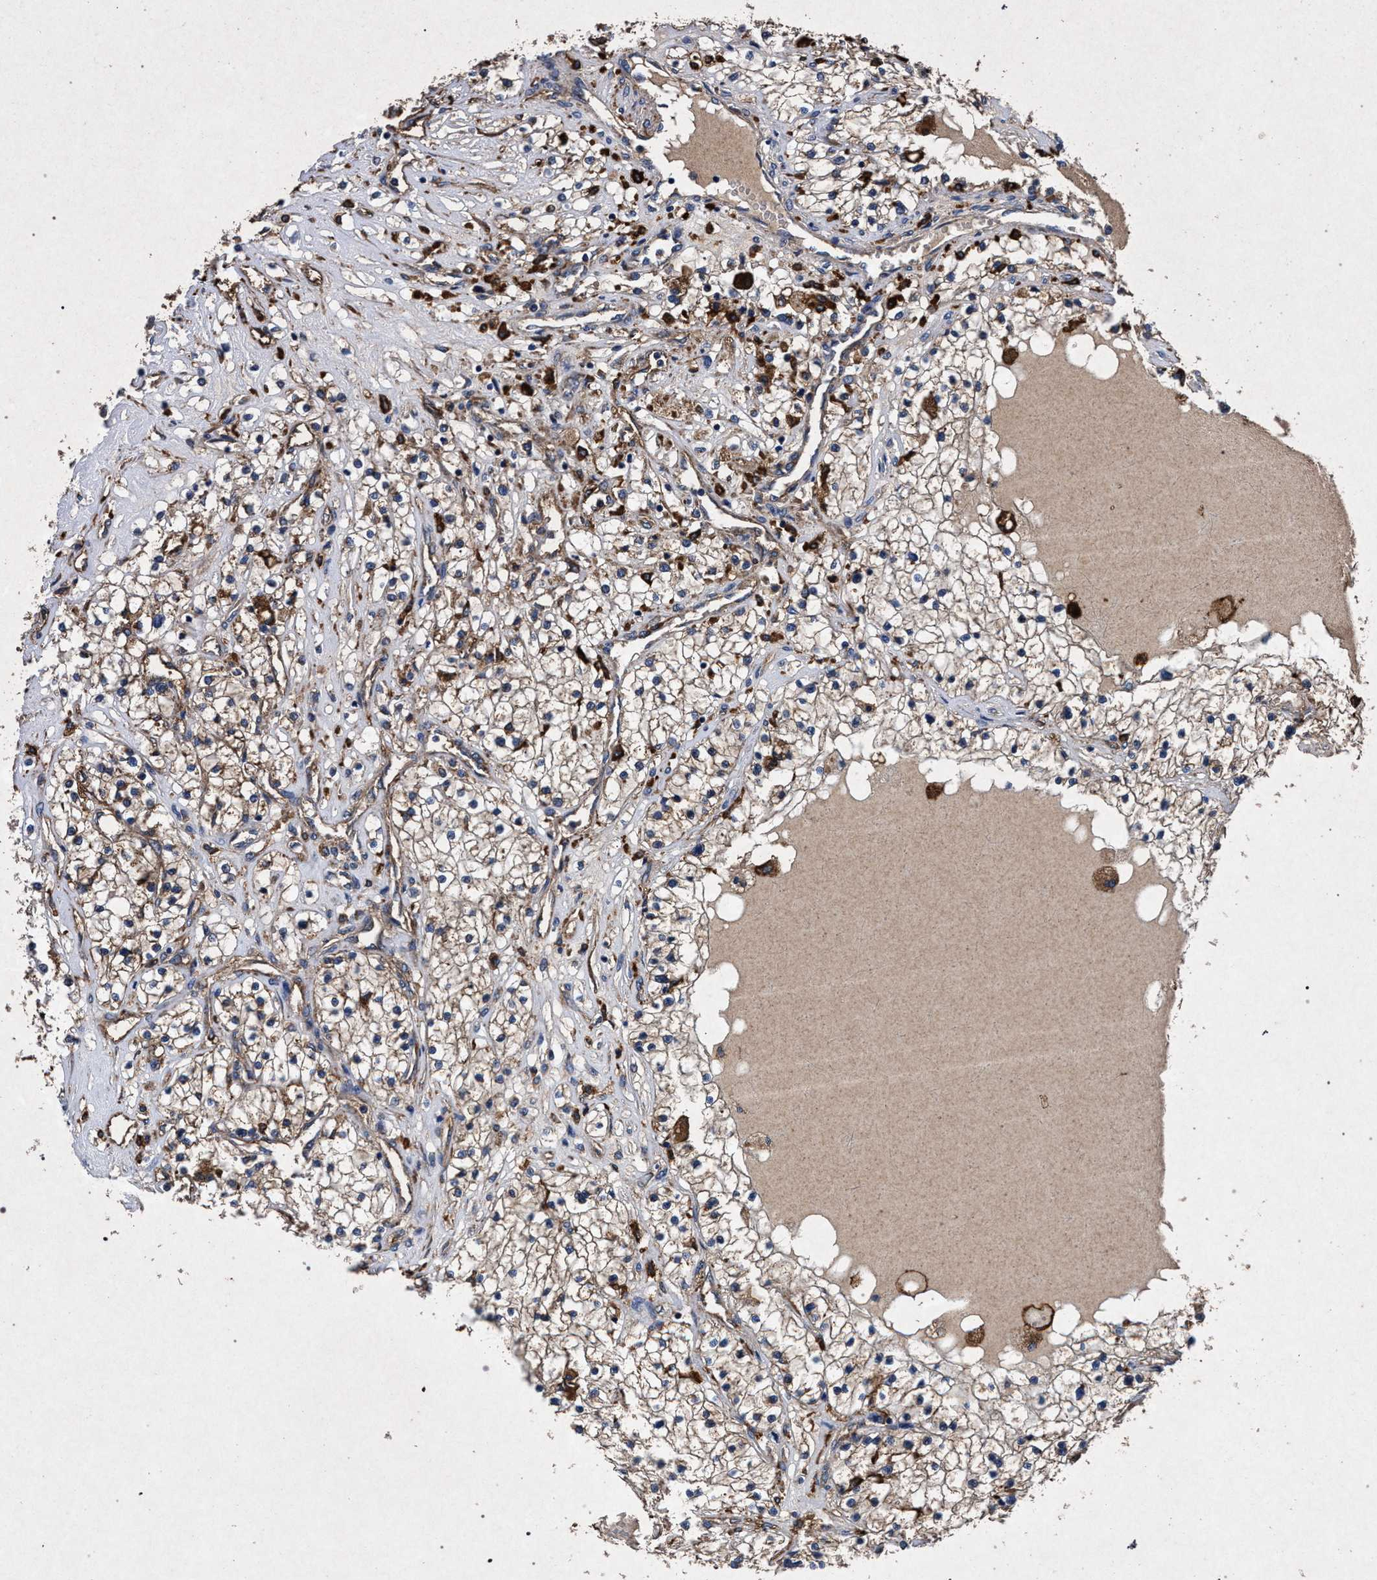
{"staining": {"intensity": "weak", "quantity": "25%-75%", "location": "cytoplasmic/membranous"}, "tissue": "renal cancer", "cell_type": "Tumor cells", "image_type": "cancer", "snomed": [{"axis": "morphology", "description": "Adenocarcinoma, NOS"}, {"axis": "topography", "description": "Kidney"}], "caption": "A photomicrograph showing weak cytoplasmic/membranous staining in approximately 25%-75% of tumor cells in renal cancer, as visualized by brown immunohistochemical staining.", "gene": "MARCKS", "patient": {"sex": "male", "age": 68}}